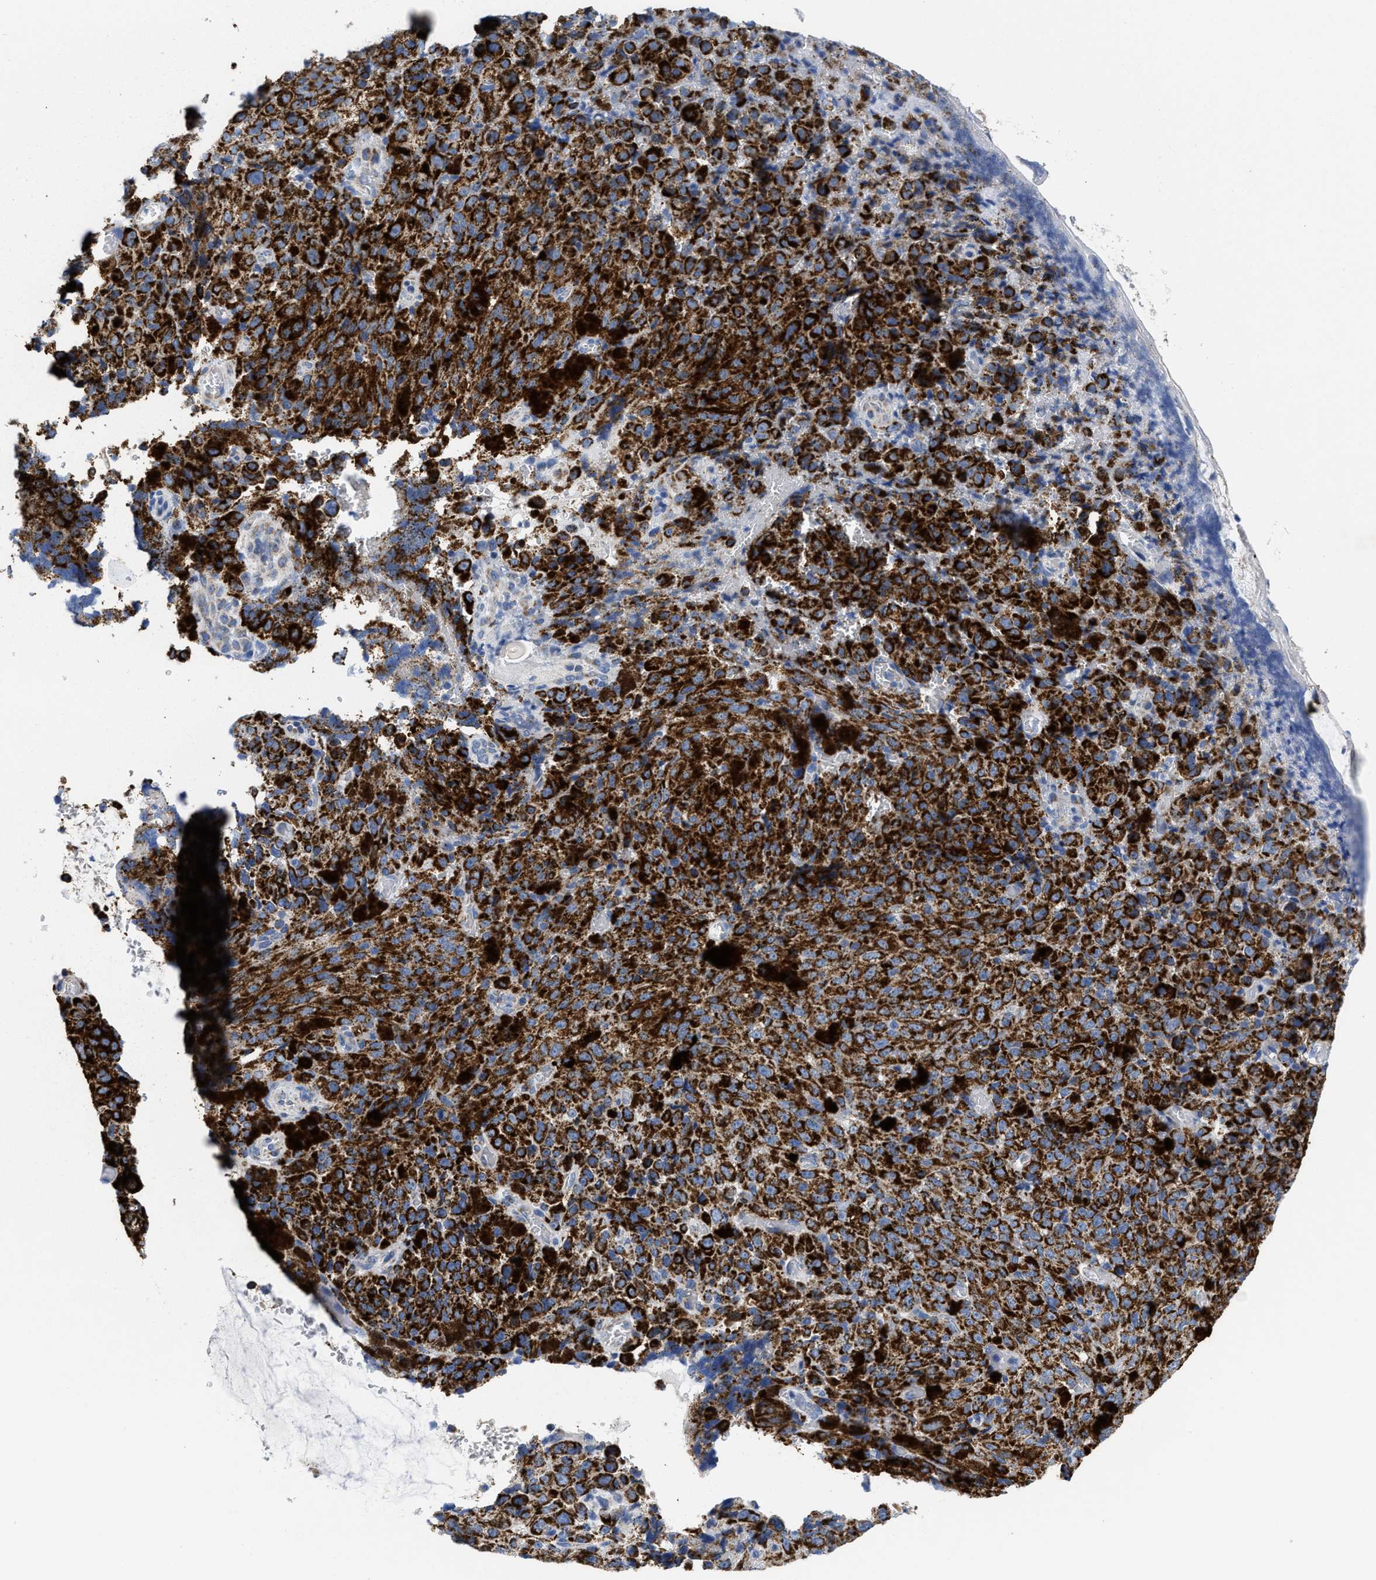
{"staining": {"intensity": "strong", "quantity": ">75%", "location": "cytoplasmic/membranous"}, "tissue": "melanoma", "cell_type": "Tumor cells", "image_type": "cancer", "snomed": [{"axis": "morphology", "description": "Malignant melanoma, NOS"}, {"axis": "topography", "description": "Rectum"}], "caption": "About >75% of tumor cells in human melanoma reveal strong cytoplasmic/membranous protein staining as visualized by brown immunohistochemical staining.", "gene": "TBRG4", "patient": {"sex": "female", "age": 81}}